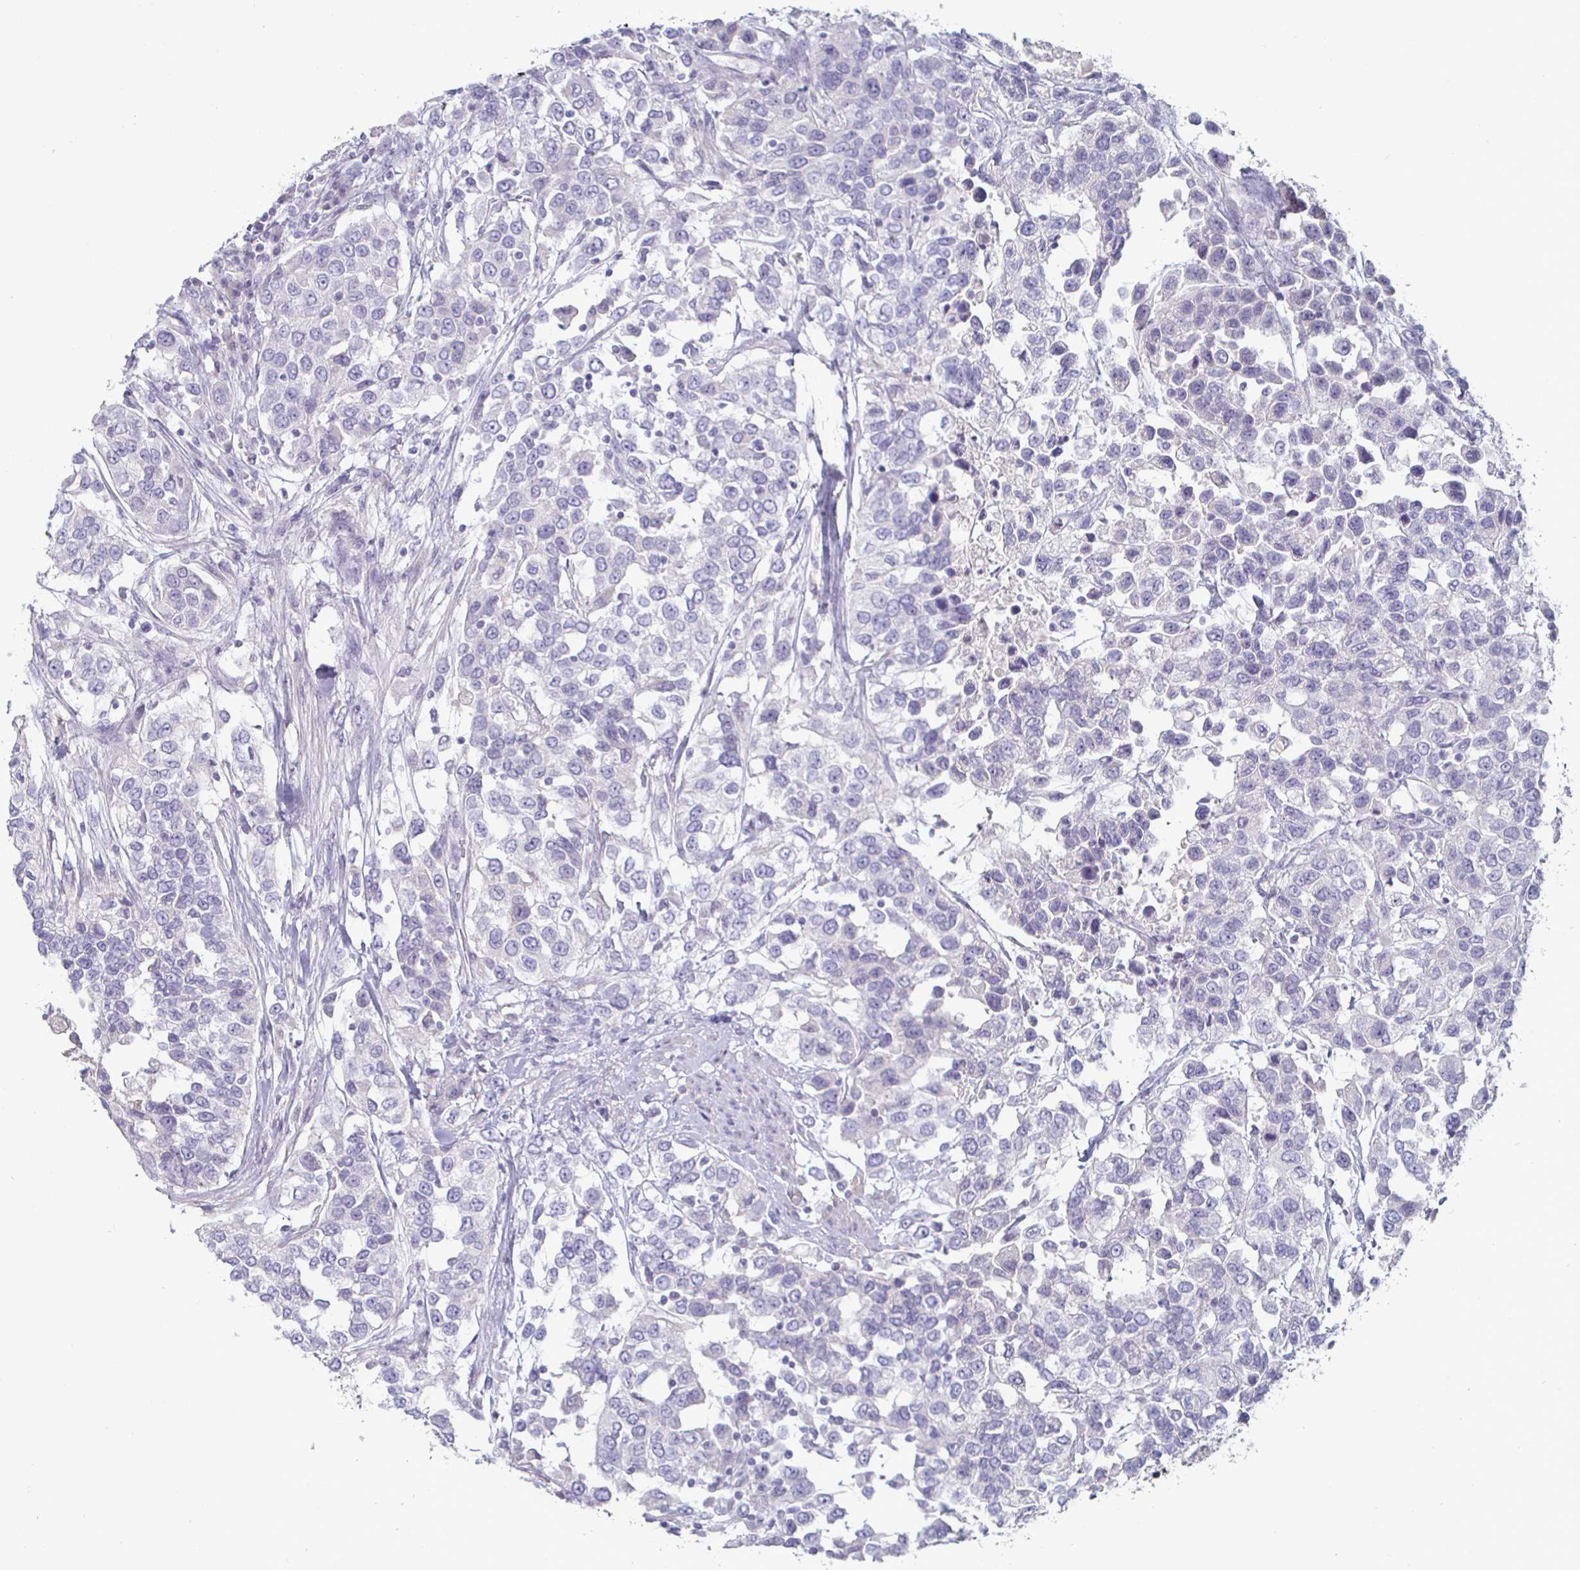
{"staining": {"intensity": "negative", "quantity": "none", "location": "none"}, "tissue": "urothelial cancer", "cell_type": "Tumor cells", "image_type": "cancer", "snomed": [{"axis": "morphology", "description": "Urothelial carcinoma, High grade"}, {"axis": "topography", "description": "Urinary bladder"}], "caption": "High power microscopy micrograph of an immunohistochemistry (IHC) micrograph of high-grade urothelial carcinoma, revealing no significant expression in tumor cells. The staining was performed using DAB to visualize the protein expression in brown, while the nuclei were stained in blue with hematoxylin (Magnification: 20x).", "gene": "ENPP1", "patient": {"sex": "female", "age": 80}}